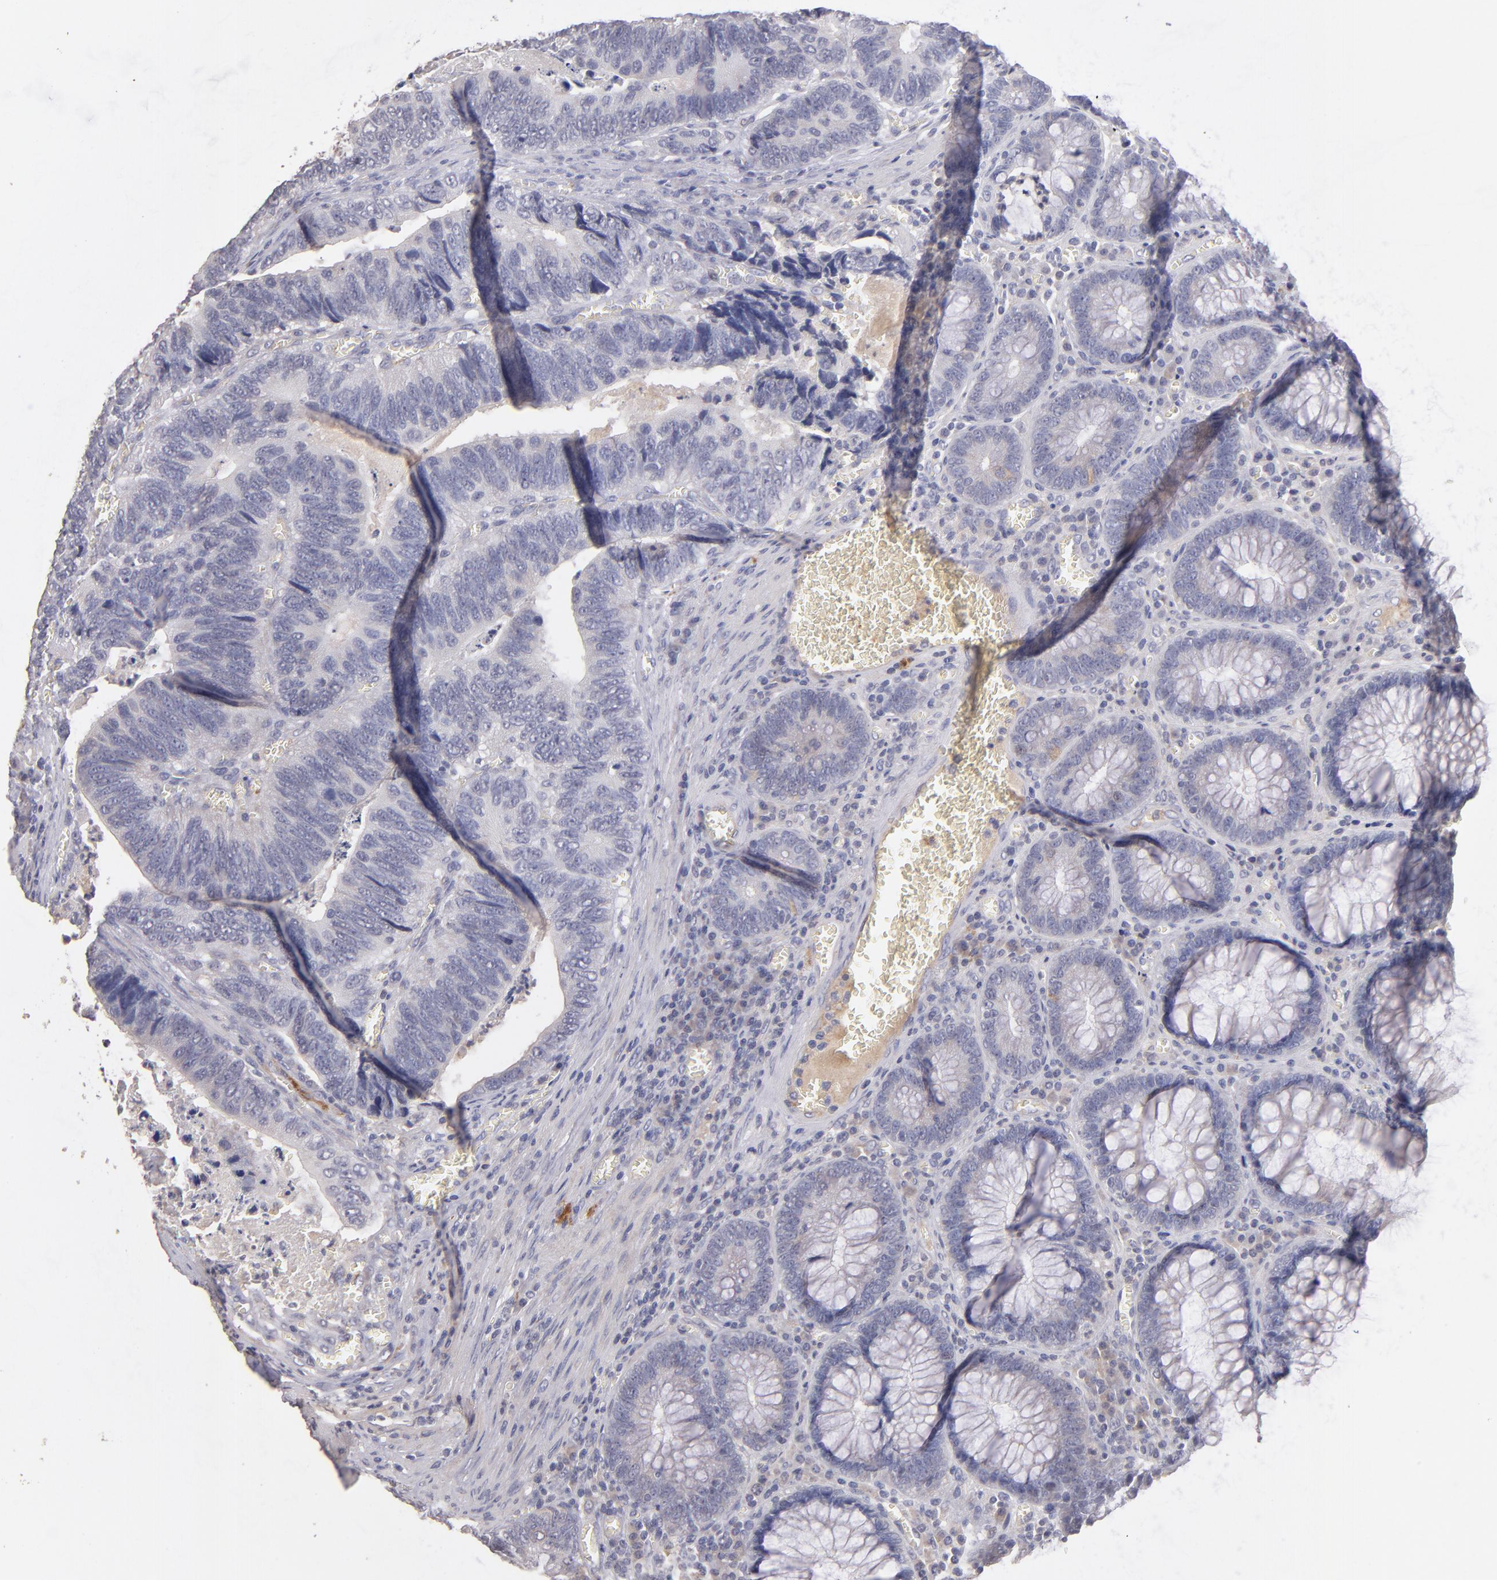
{"staining": {"intensity": "weak", "quantity": "<25%", "location": "cytoplasmic/membranous"}, "tissue": "colorectal cancer", "cell_type": "Tumor cells", "image_type": "cancer", "snomed": [{"axis": "morphology", "description": "Adenocarcinoma, NOS"}, {"axis": "topography", "description": "Colon"}], "caption": "The immunohistochemistry image has no significant positivity in tumor cells of colorectal adenocarcinoma tissue.", "gene": "GNAZ", "patient": {"sex": "male", "age": 72}}